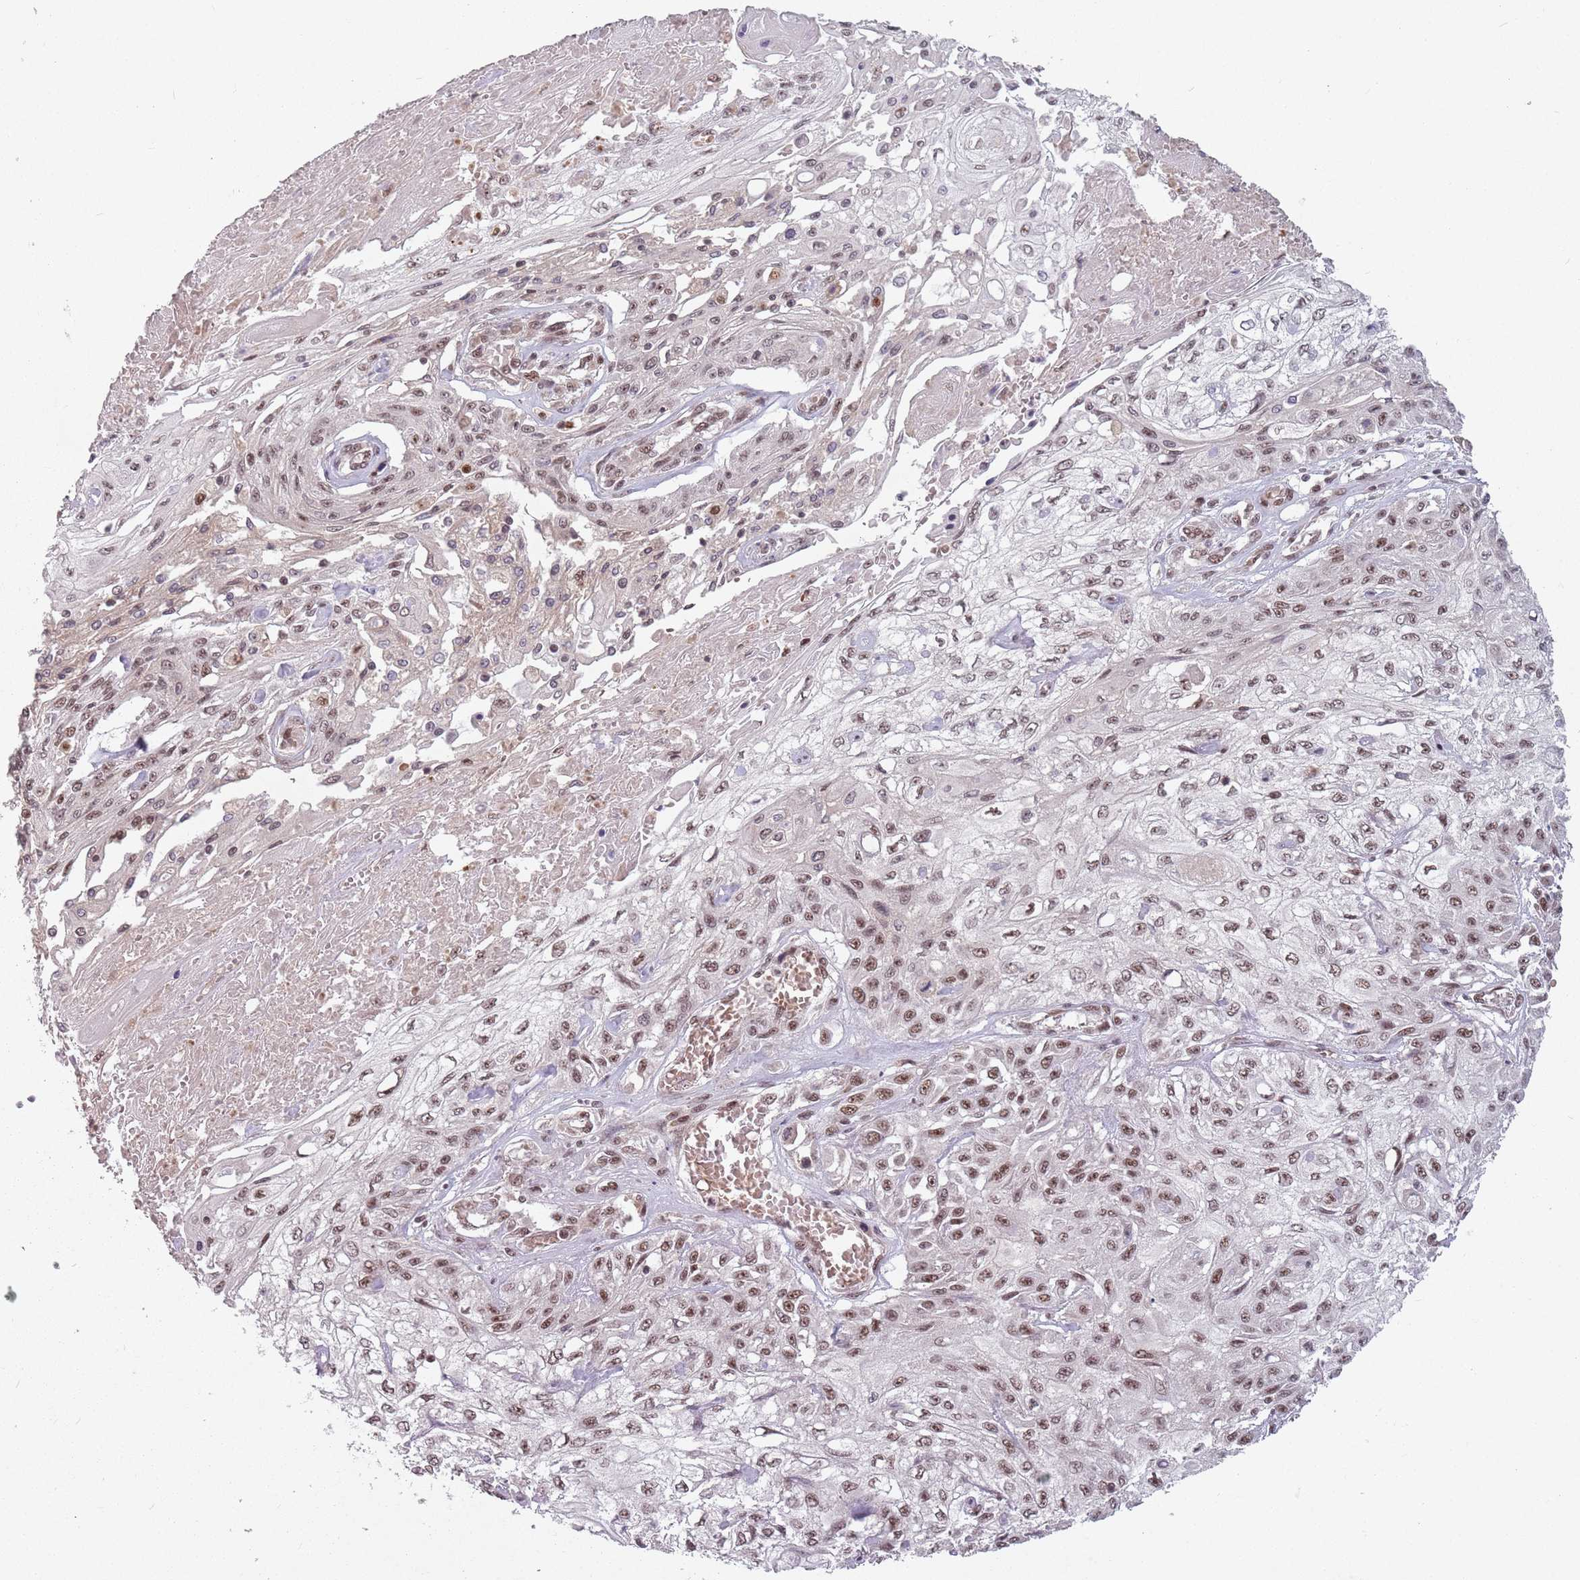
{"staining": {"intensity": "moderate", "quantity": ">75%", "location": "nuclear"}, "tissue": "skin cancer", "cell_type": "Tumor cells", "image_type": "cancer", "snomed": [{"axis": "morphology", "description": "Squamous cell carcinoma, NOS"}, {"axis": "morphology", "description": "Squamous cell carcinoma, metastatic, NOS"}, {"axis": "topography", "description": "Skin"}, {"axis": "topography", "description": "Lymph node"}], "caption": "Human skin cancer (metastatic squamous cell carcinoma) stained for a protein (brown) shows moderate nuclear positive positivity in about >75% of tumor cells.", "gene": "NCBP1", "patient": {"sex": "male", "age": 75}}